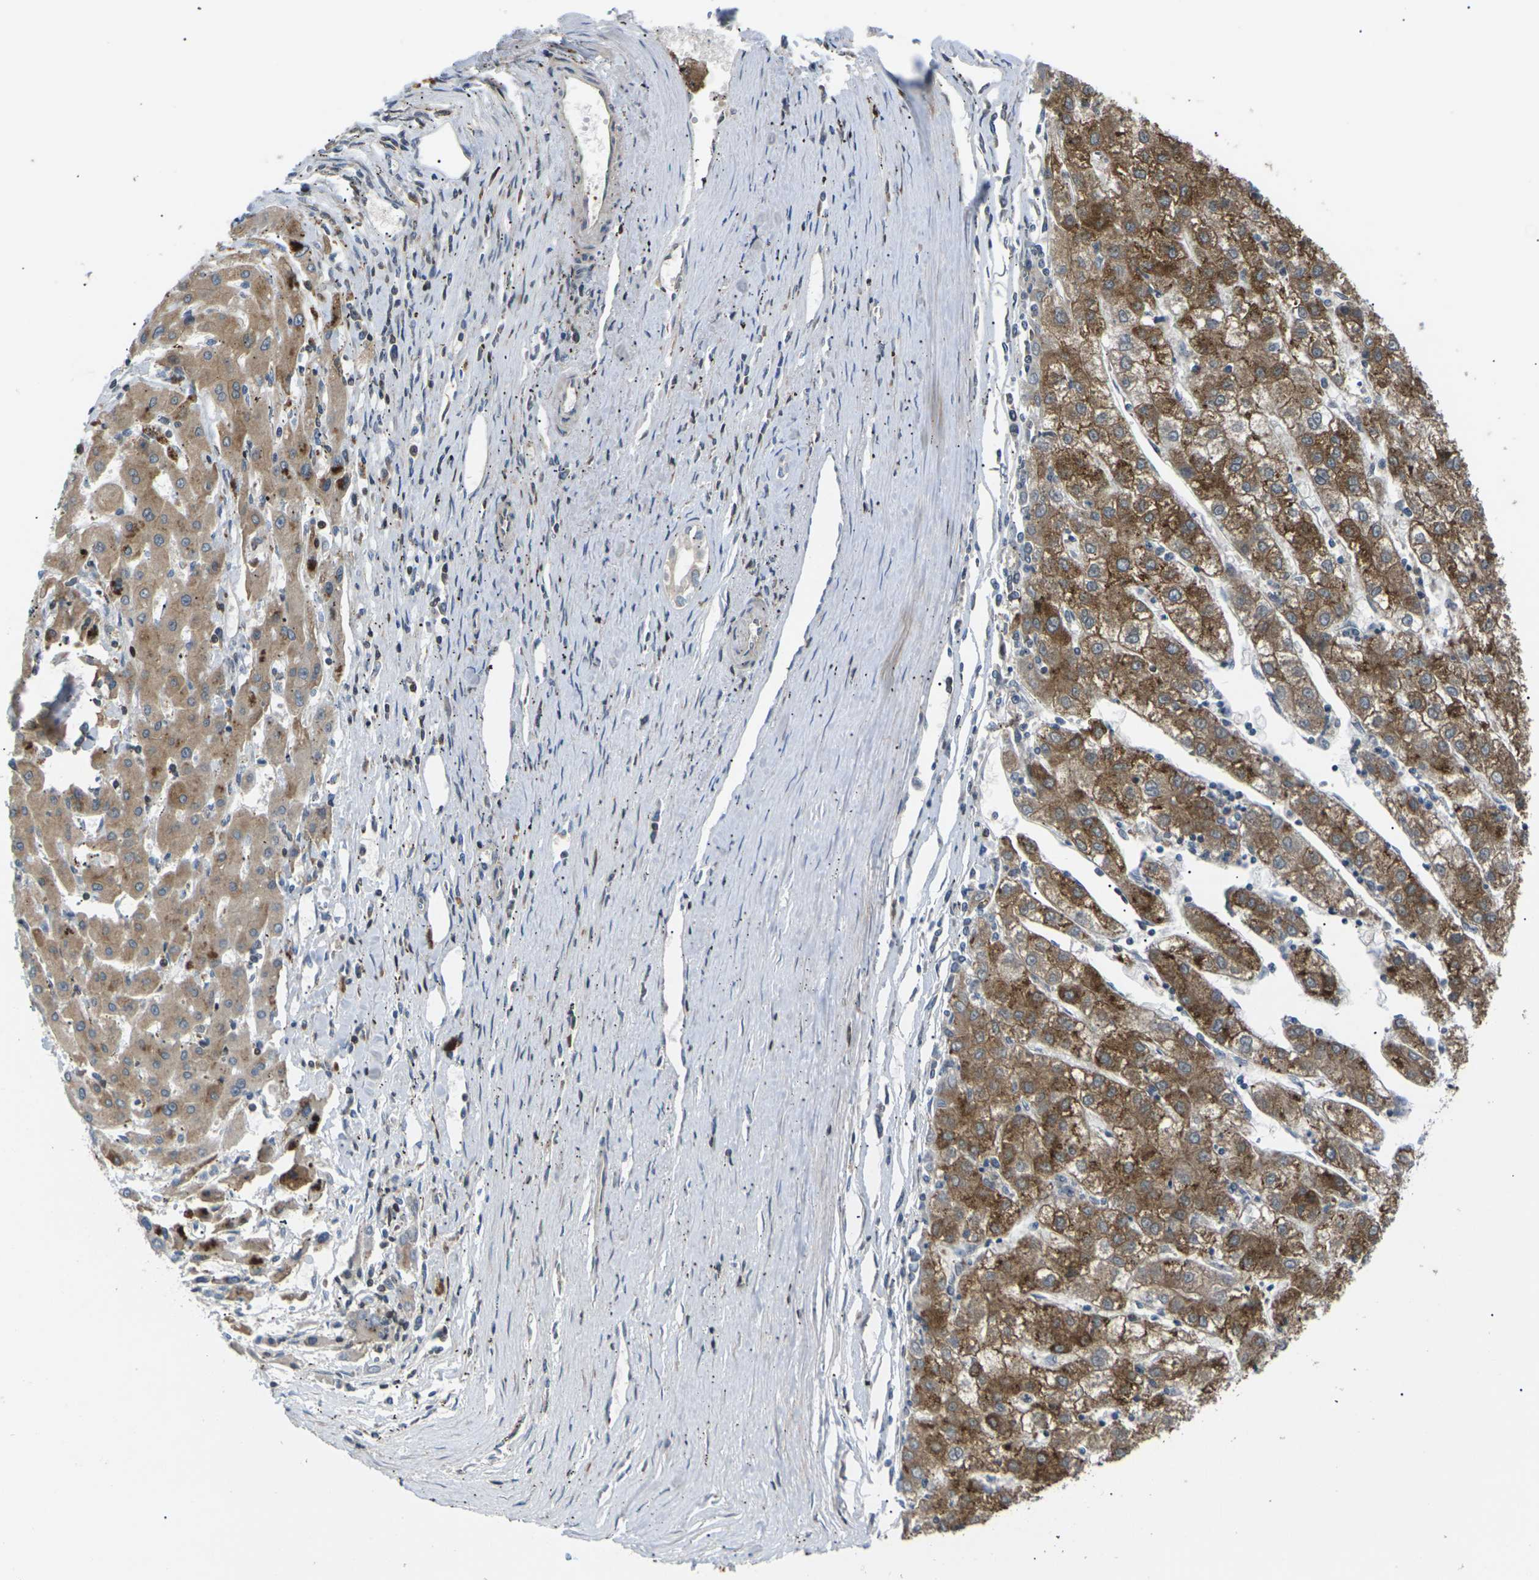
{"staining": {"intensity": "moderate", "quantity": ">75%", "location": "cytoplasmic/membranous"}, "tissue": "liver cancer", "cell_type": "Tumor cells", "image_type": "cancer", "snomed": [{"axis": "morphology", "description": "Carcinoma, Hepatocellular, NOS"}, {"axis": "topography", "description": "Liver"}], "caption": "High-magnification brightfield microscopy of liver hepatocellular carcinoma stained with DAB (3,3'-diaminobenzidine) (brown) and counterstained with hematoxylin (blue). tumor cells exhibit moderate cytoplasmic/membranous positivity is present in approximately>75% of cells.", "gene": "RPS6KA3", "patient": {"sex": "male", "age": 72}}